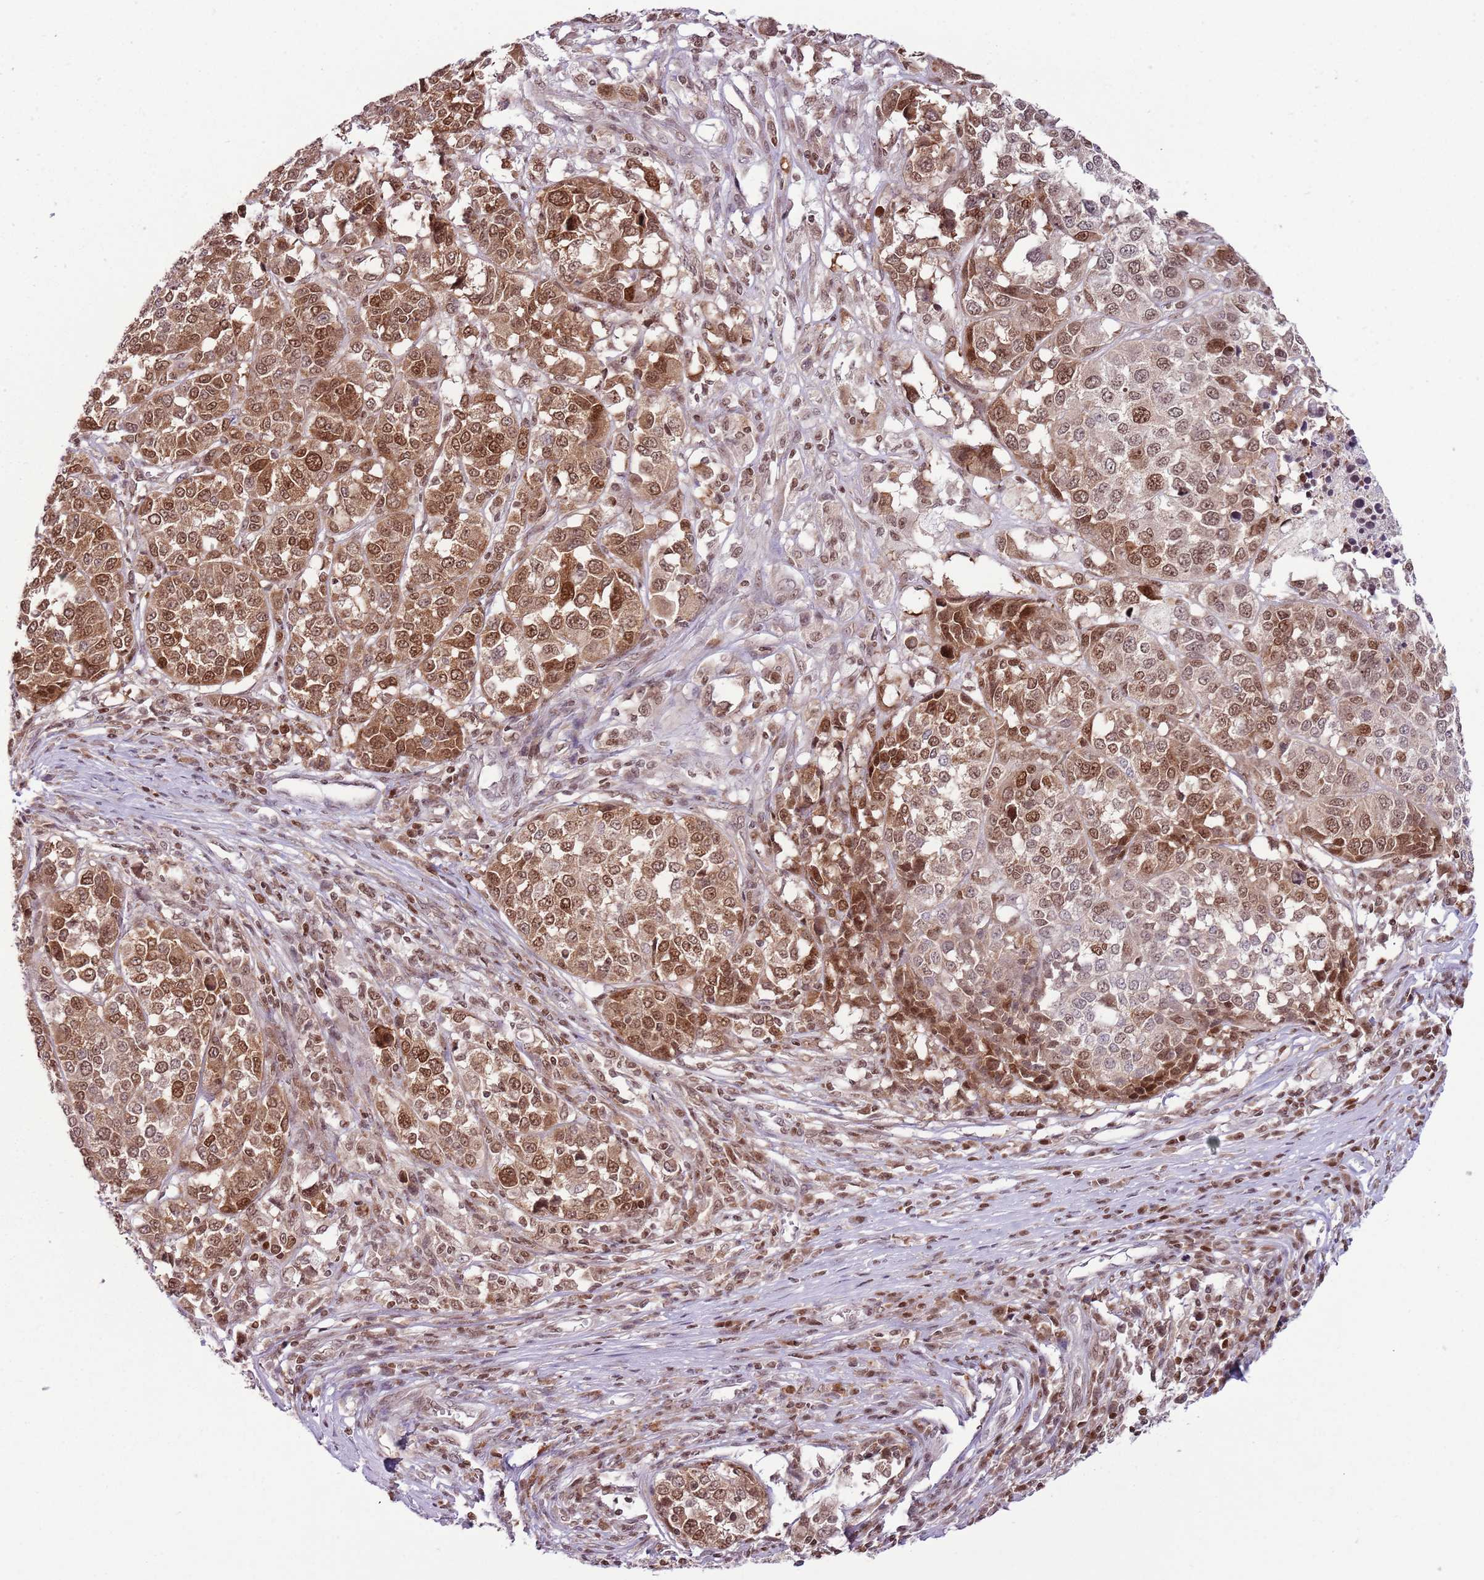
{"staining": {"intensity": "moderate", "quantity": ">75%", "location": "cytoplasmic/membranous,nuclear"}, "tissue": "melanoma", "cell_type": "Tumor cells", "image_type": "cancer", "snomed": [{"axis": "morphology", "description": "Malignant melanoma, Metastatic site"}, {"axis": "topography", "description": "Lymph node"}], "caption": "A micrograph of melanoma stained for a protein demonstrates moderate cytoplasmic/membranous and nuclear brown staining in tumor cells.", "gene": "SELENOH", "patient": {"sex": "male", "age": 44}}